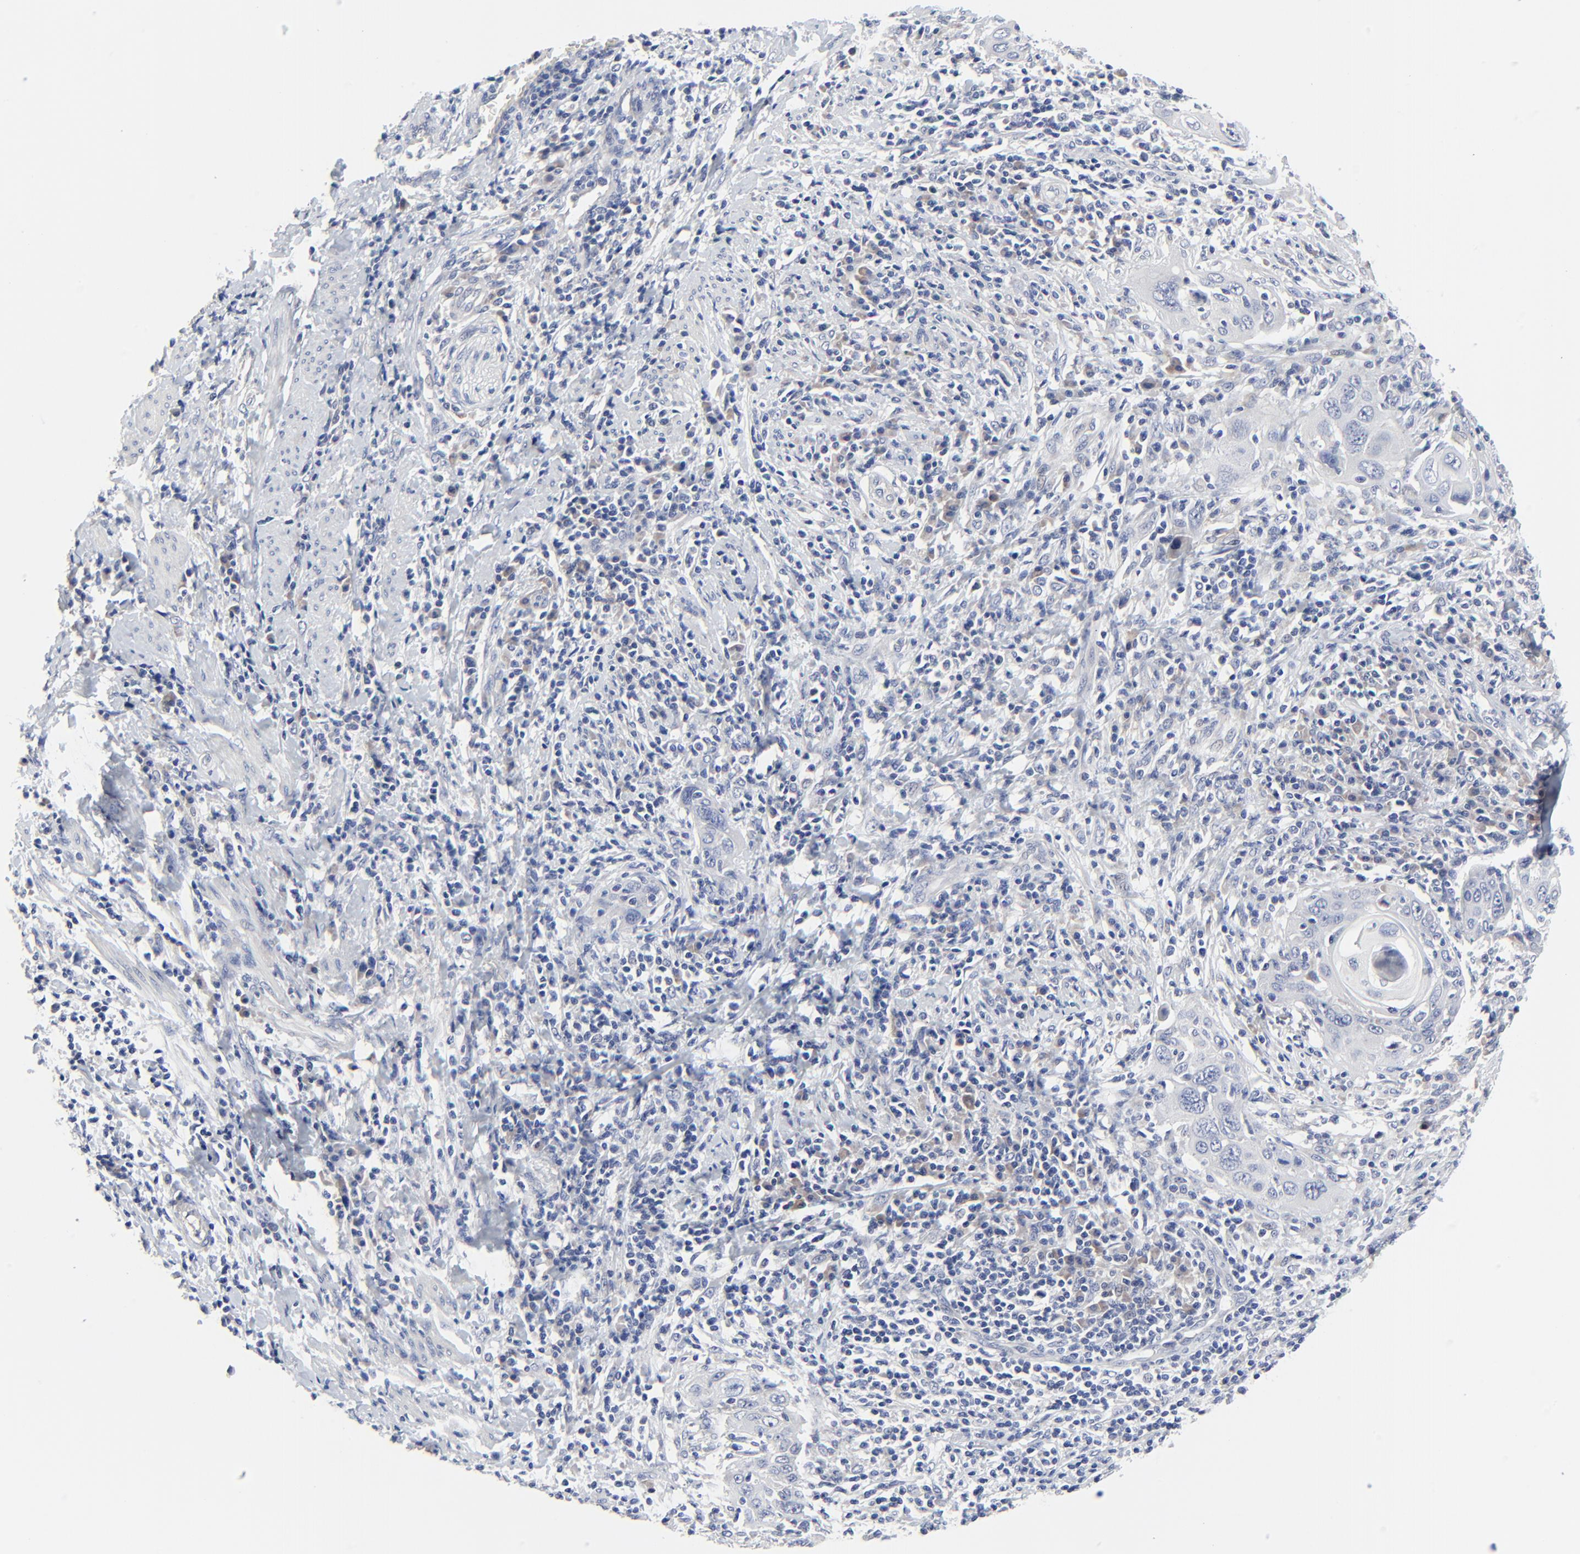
{"staining": {"intensity": "negative", "quantity": "none", "location": "none"}, "tissue": "cervical cancer", "cell_type": "Tumor cells", "image_type": "cancer", "snomed": [{"axis": "morphology", "description": "Squamous cell carcinoma, NOS"}, {"axis": "topography", "description": "Cervix"}], "caption": "Cervical cancer (squamous cell carcinoma) stained for a protein using immunohistochemistry (IHC) shows no positivity tumor cells.", "gene": "DHRSX", "patient": {"sex": "female", "age": 54}}